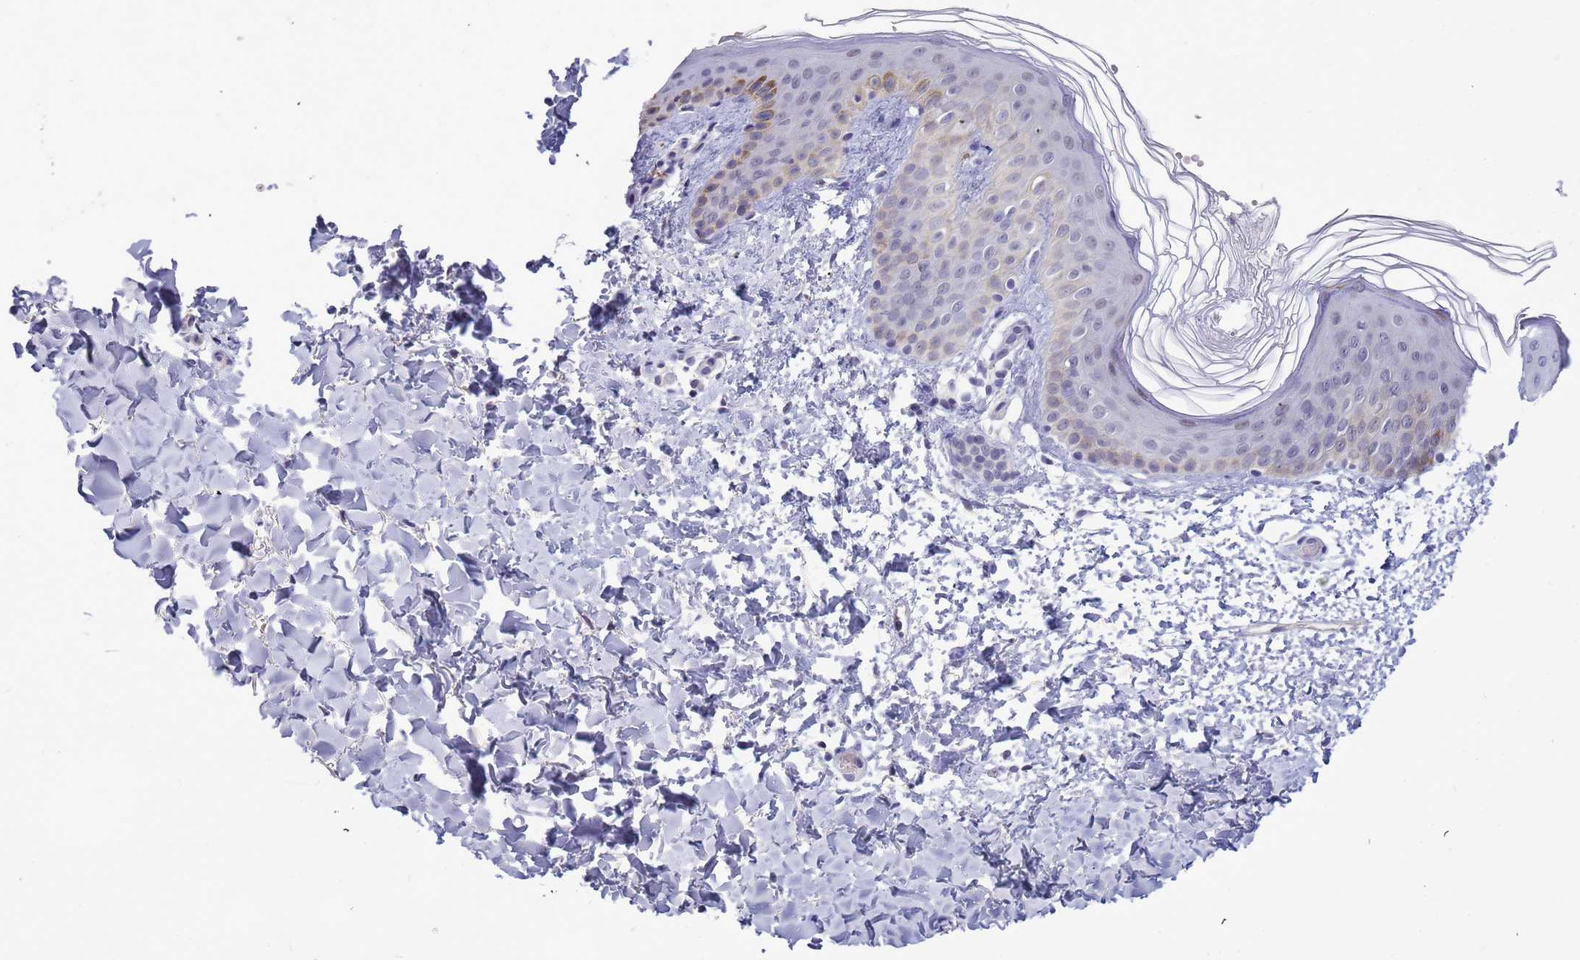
{"staining": {"intensity": "negative", "quantity": "none", "location": "none"}, "tissue": "skin", "cell_type": "Fibroblasts", "image_type": "normal", "snomed": [{"axis": "morphology", "description": "Normal tissue, NOS"}, {"axis": "topography", "description": "Skin"}], "caption": "High power microscopy histopathology image of an IHC micrograph of normal skin, revealing no significant positivity in fibroblasts.", "gene": "CXorf65", "patient": {"sex": "female", "age": 58}}